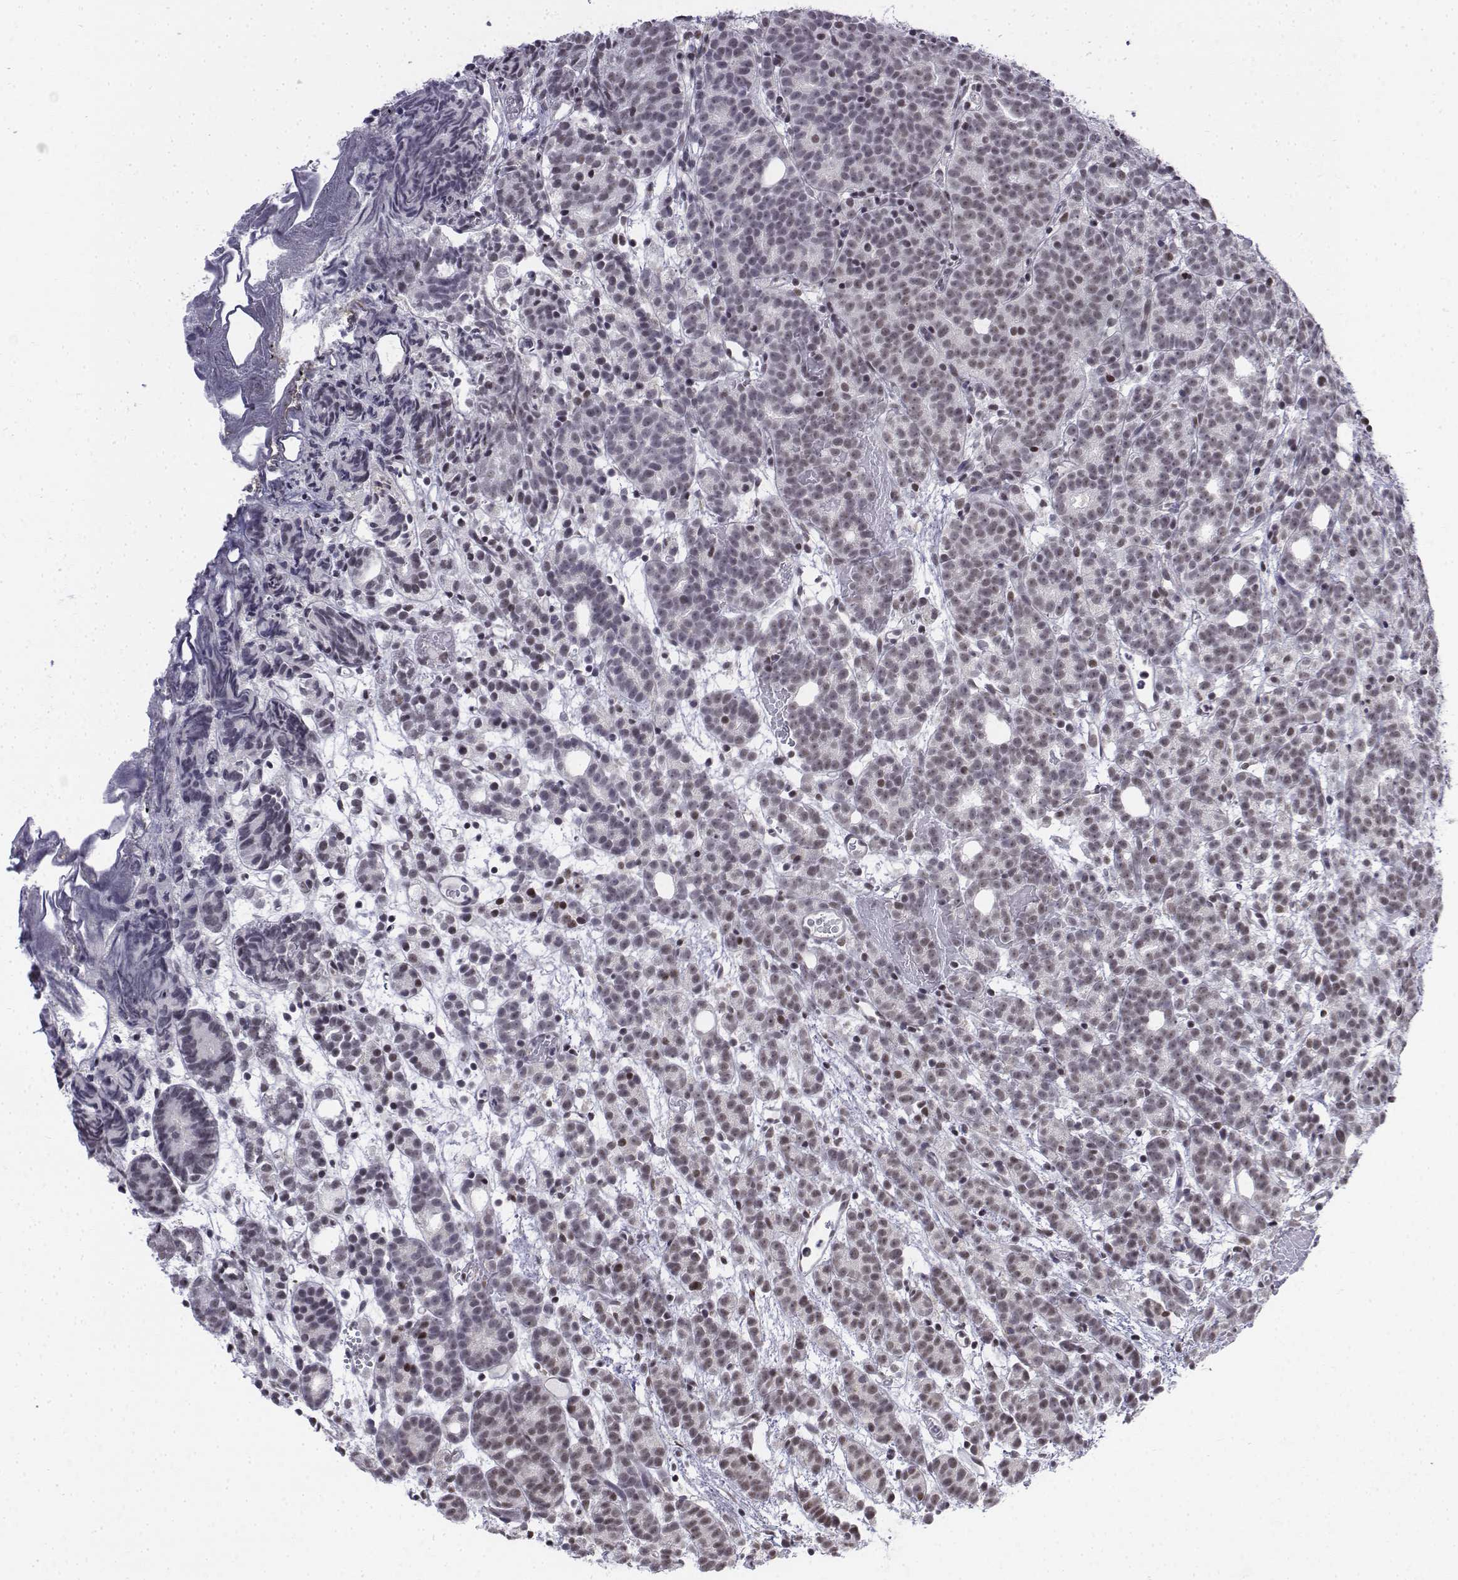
{"staining": {"intensity": "weak", "quantity": "25%-75%", "location": "nuclear"}, "tissue": "prostate cancer", "cell_type": "Tumor cells", "image_type": "cancer", "snomed": [{"axis": "morphology", "description": "Adenocarcinoma, High grade"}, {"axis": "topography", "description": "Prostate"}], "caption": "Weak nuclear protein expression is identified in approximately 25%-75% of tumor cells in prostate cancer.", "gene": "SETD1A", "patient": {"sex": "male", "age": 53}}